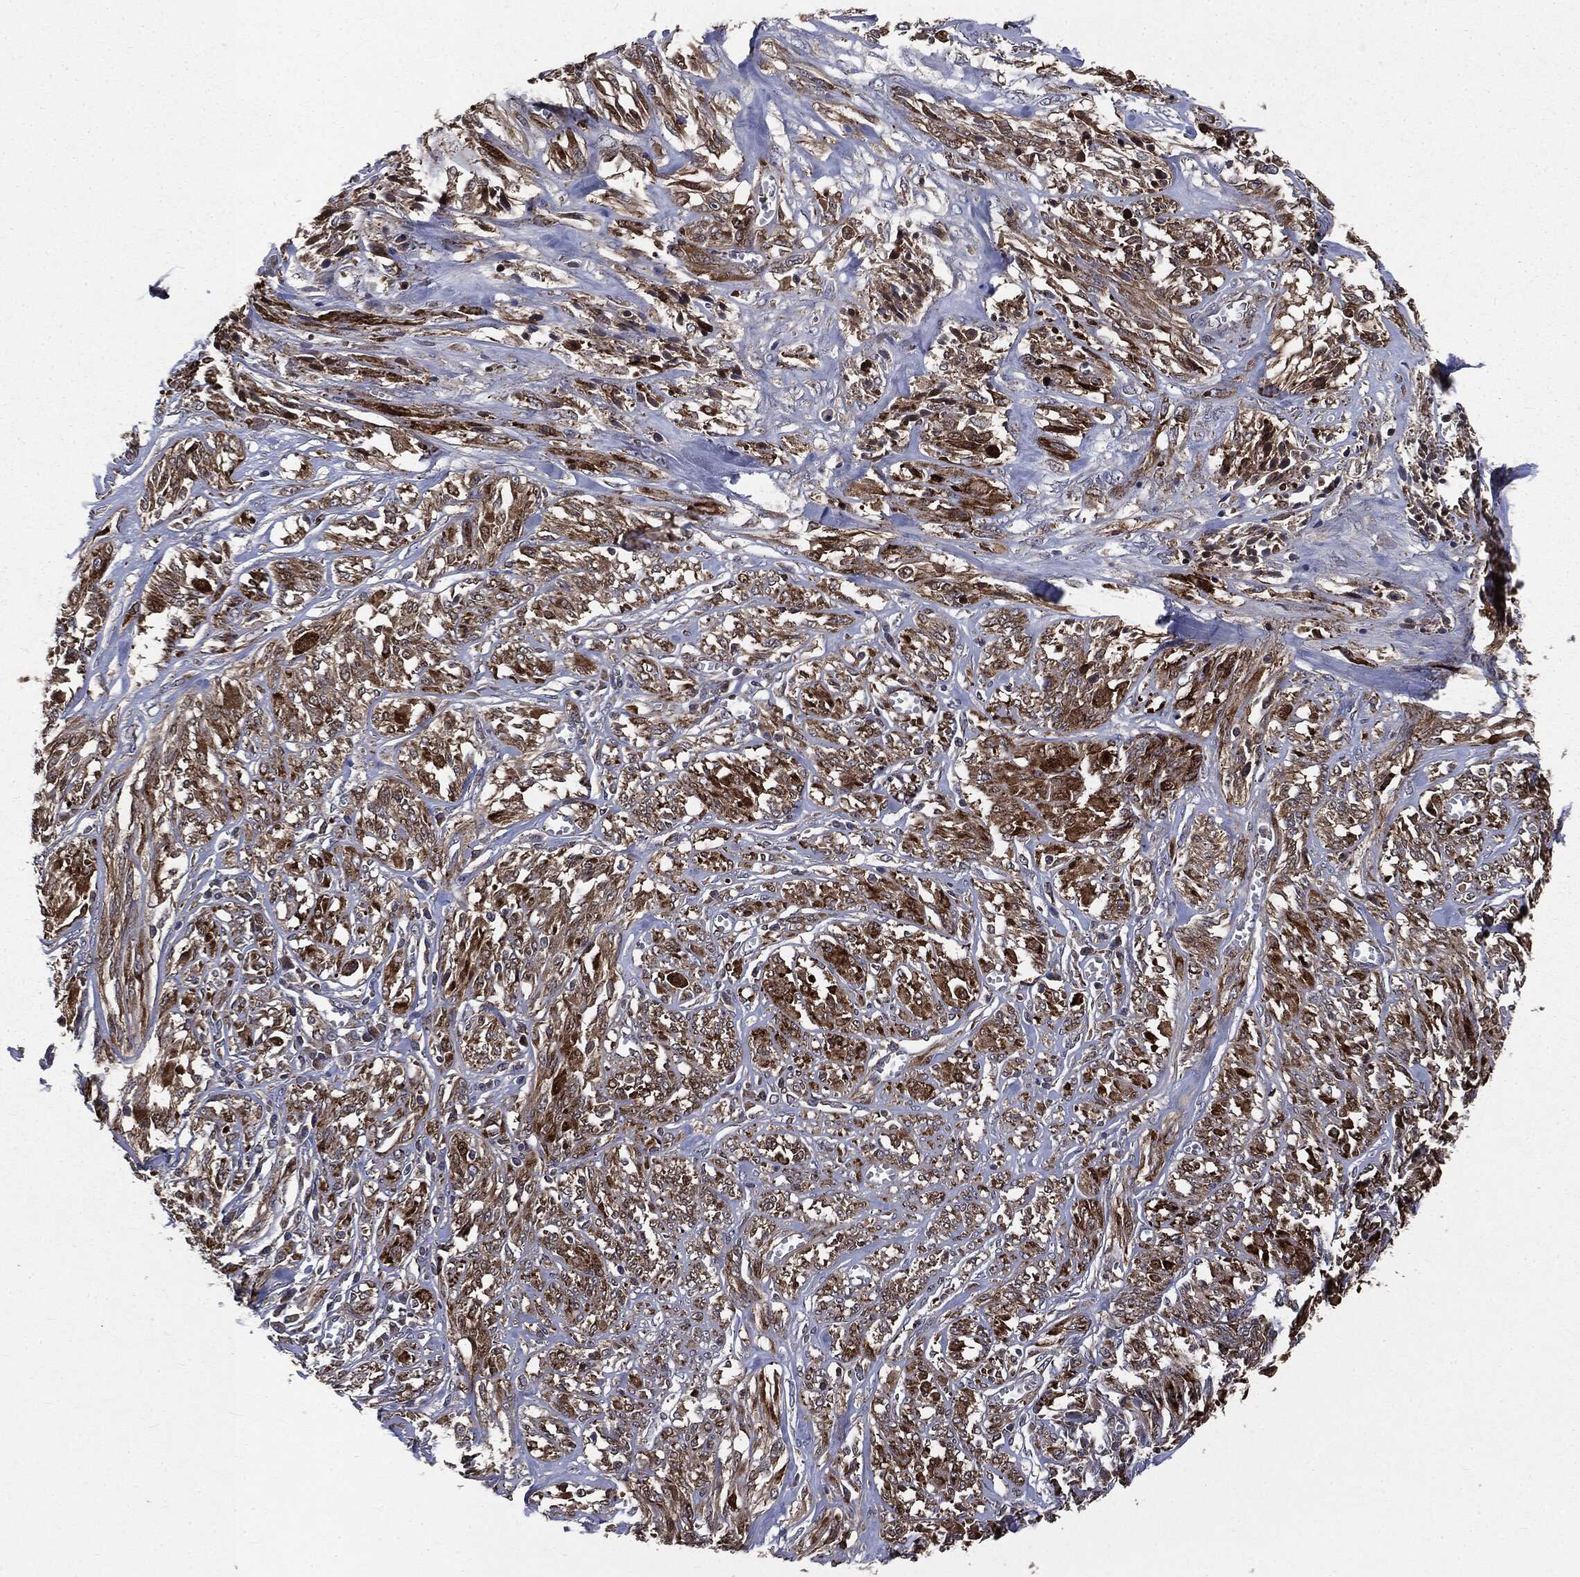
{"staining": {"intensity": "strong", "quantity": ">75%", "location": "cytoplasmic/membranous"}, "tissue": "melanoma", "cell_type": "Tumor cells", "image_type": "cancer", "snomed": [{"axis": "morphology", "description": "Malignant melanoma, NOS"}, {"axis": "topography", "description": "Skin"}], "caption": "Strong cytoplasmic/membranous protein positivity is appreciated in approximately >75% of tumor cells in malignant melanoma.", "gene": "PLOD3", "patient": {"sex": "female", "age": 91}}